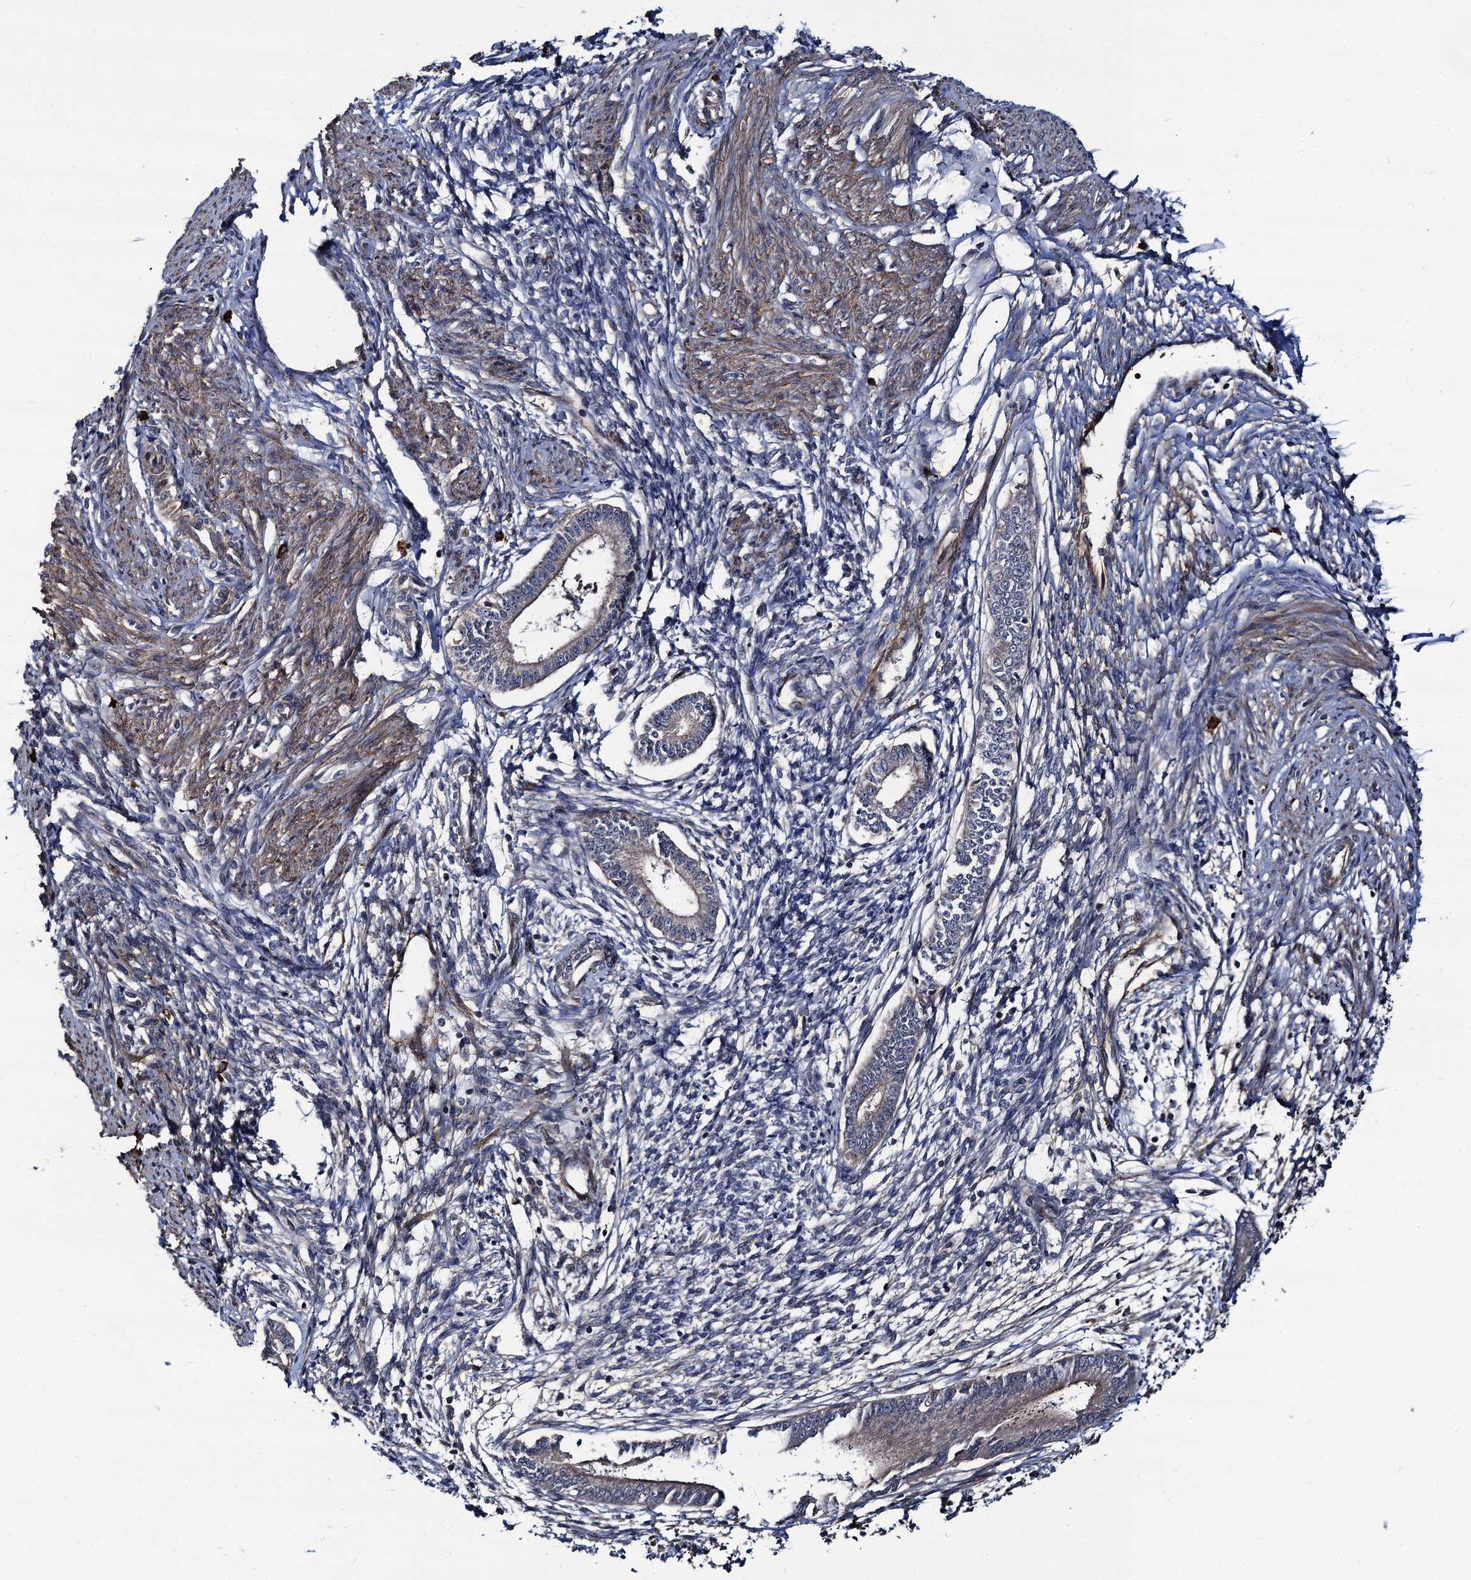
{"staining": {"intensity": "negative", "quantity": "none", "location": "none"}, "tissue": "endometrium", "cell_type": "Cells in endometrial stroma", "image_type": "normal", "snomed": [{"axis": "morphology", "description": "Normal tissue, NOS"}, {"axis": "topography", "description": "Endometrium"}], "caption": "Cells in endometrial stroma are negative for brown protein staining in unremarkable endometrium.", "gene": "KXD1", "patient": {"sex": "female", "age": 56}}